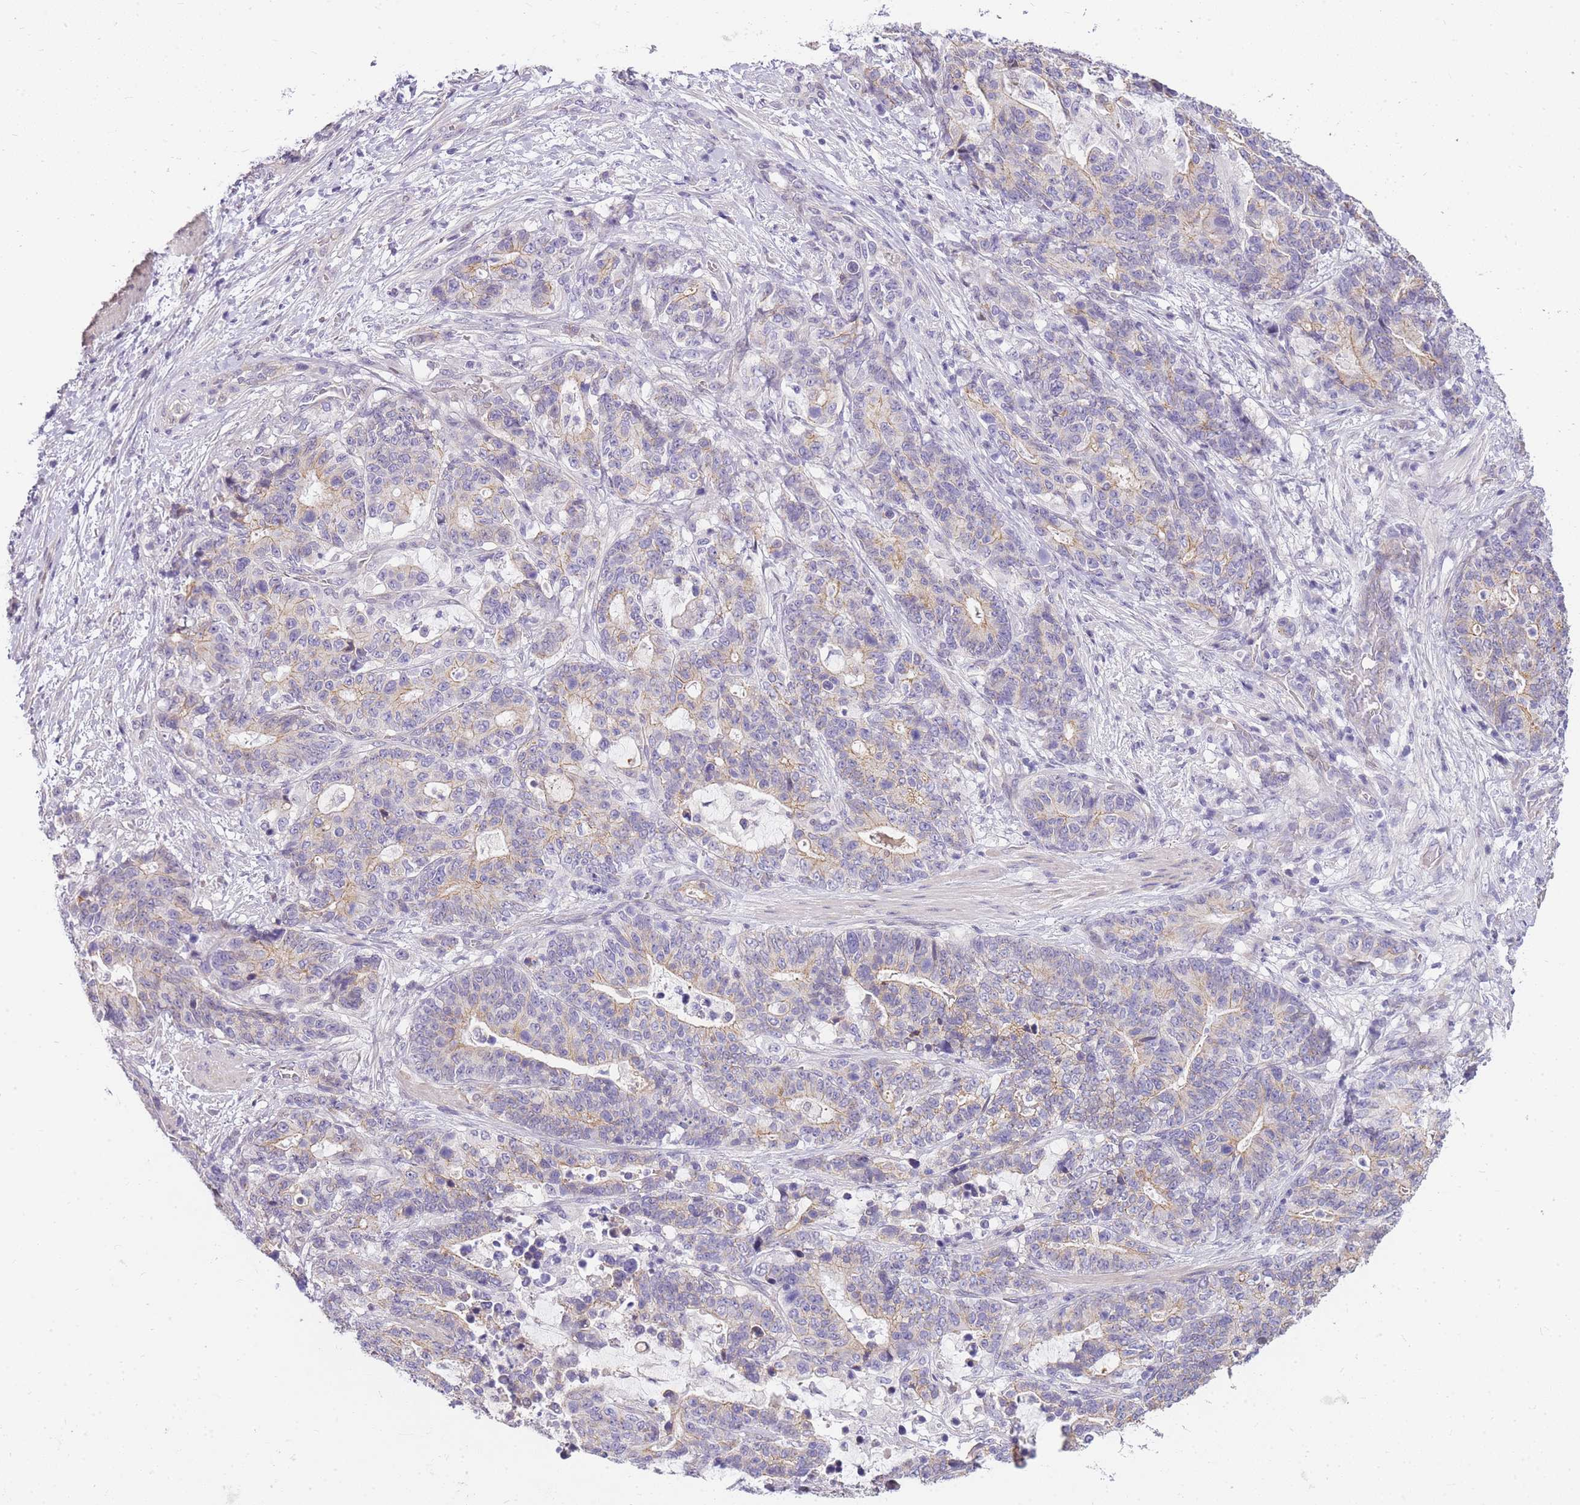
{"staining": {"intensity": "weak", "quantity": "<25%", "location": "cytoplasmic/membranous"}, "tissue": "stomach cancer", "cell_type": "Tumor cells", "image_type": "cancer", "snomed": [{"axis": "morphology", "description": "Normal tissue, NOS"}, {"axis": "morphology", "description": "Adenocarcinoma, NOS"}, {"axis": "topography", "description": "Stomach"}], "caption": "A micrograph of human stomach adenocarcinoma is negative for staining in tumor cells.", "gene": "CLBA1", "patient": {"sex": "female", "age": 64}}